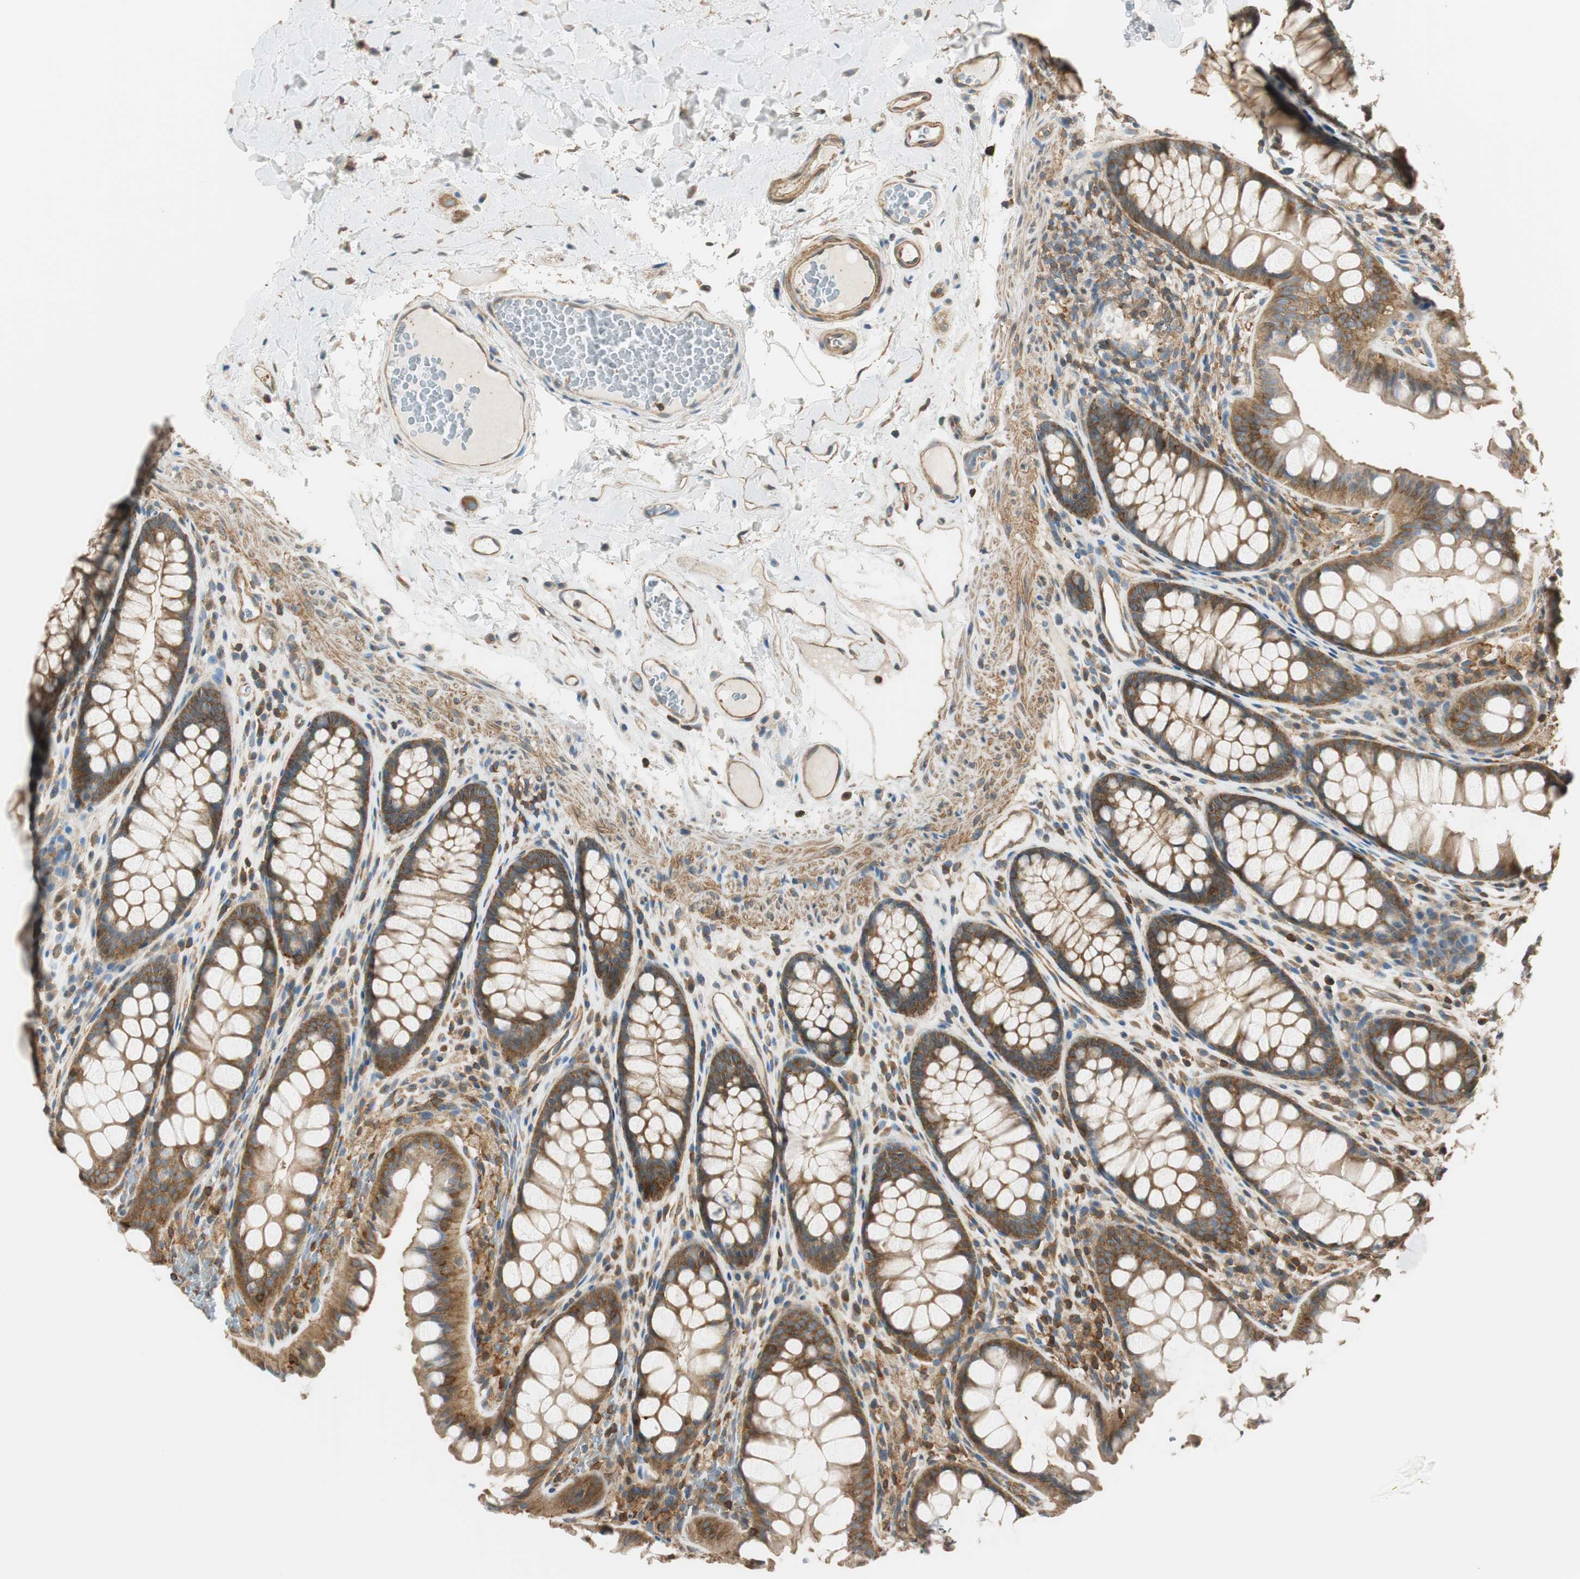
{"staining": {"intensity": "moderate", "quantity": ">75%", "location": "cytoplasmic/membranous"}, "tissue": "colon", "cell_type": "Endothelial cells", "image_type": "normal", "snomed": [{"axis": "morphology", "description": "Normal tissue, NOS"}, {"axis": "topography", "description": "Colon"}], "caption": "Normal colon shows moderate cytoplasmic/membranous staining in about >75% of endothelial cells, visualized by immunohistochemistry. Nuclei are stained in blue.", "gene": "PI4K2B", "patient": {"sex": "female", "age": 55}}